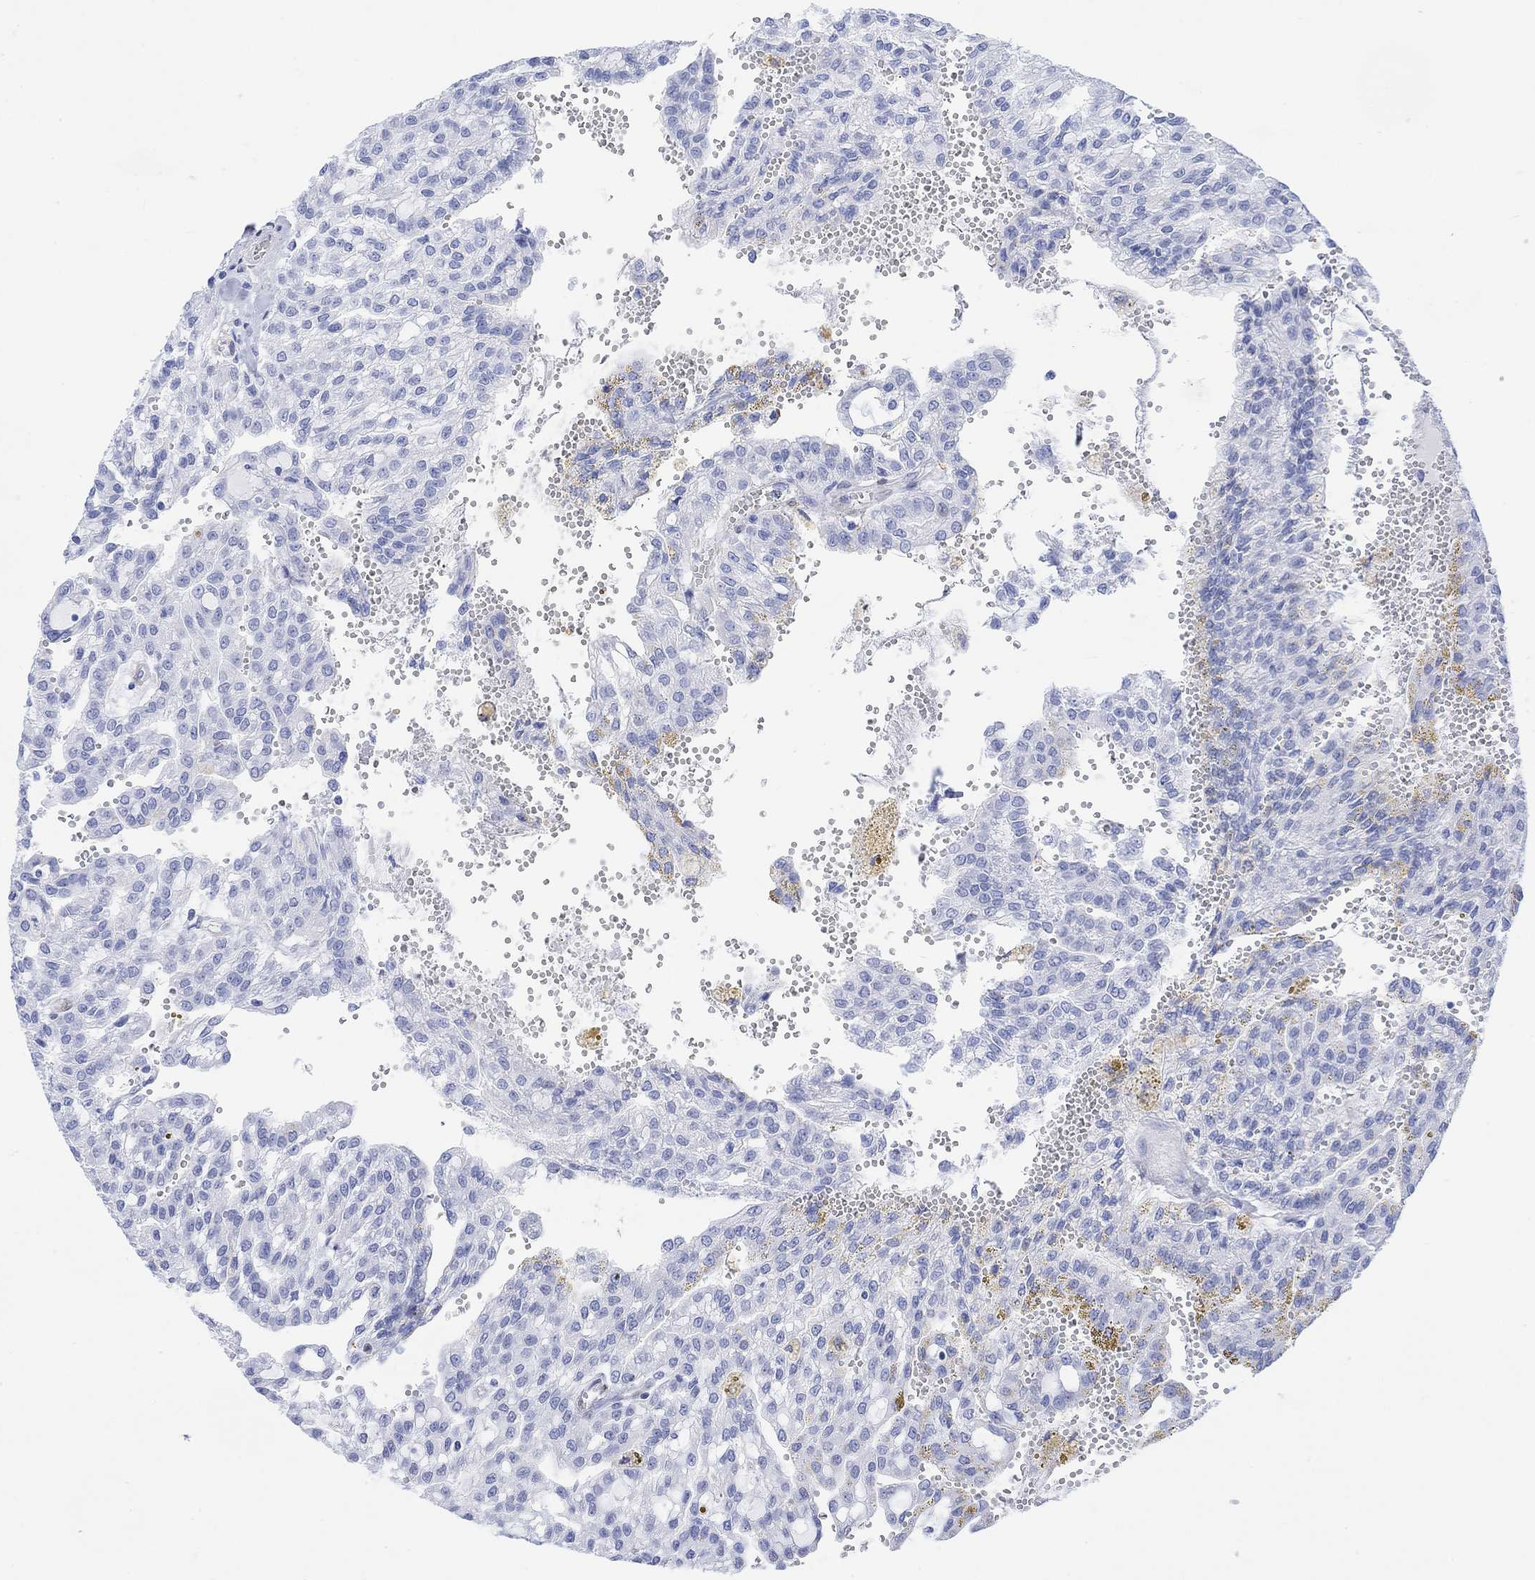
{"staining": {"intensity": "negative", "quantity": "none", "location": "none"}, "tissue": "renal cancer", "cell_type": "Tumor cells", "image_type": "cancer", "snomed": [{"axis": "morphology", "description": "Adenocarcinoma, NOS"}, {"axis": "topography", "description": "Kidney"}], "caption": "This is a image of immunohistochemistry staining of renal cancer, which shows no expression in tumor cells.", "gene": "TPPP3", "patient": {"sex": "male", "age": 63}}